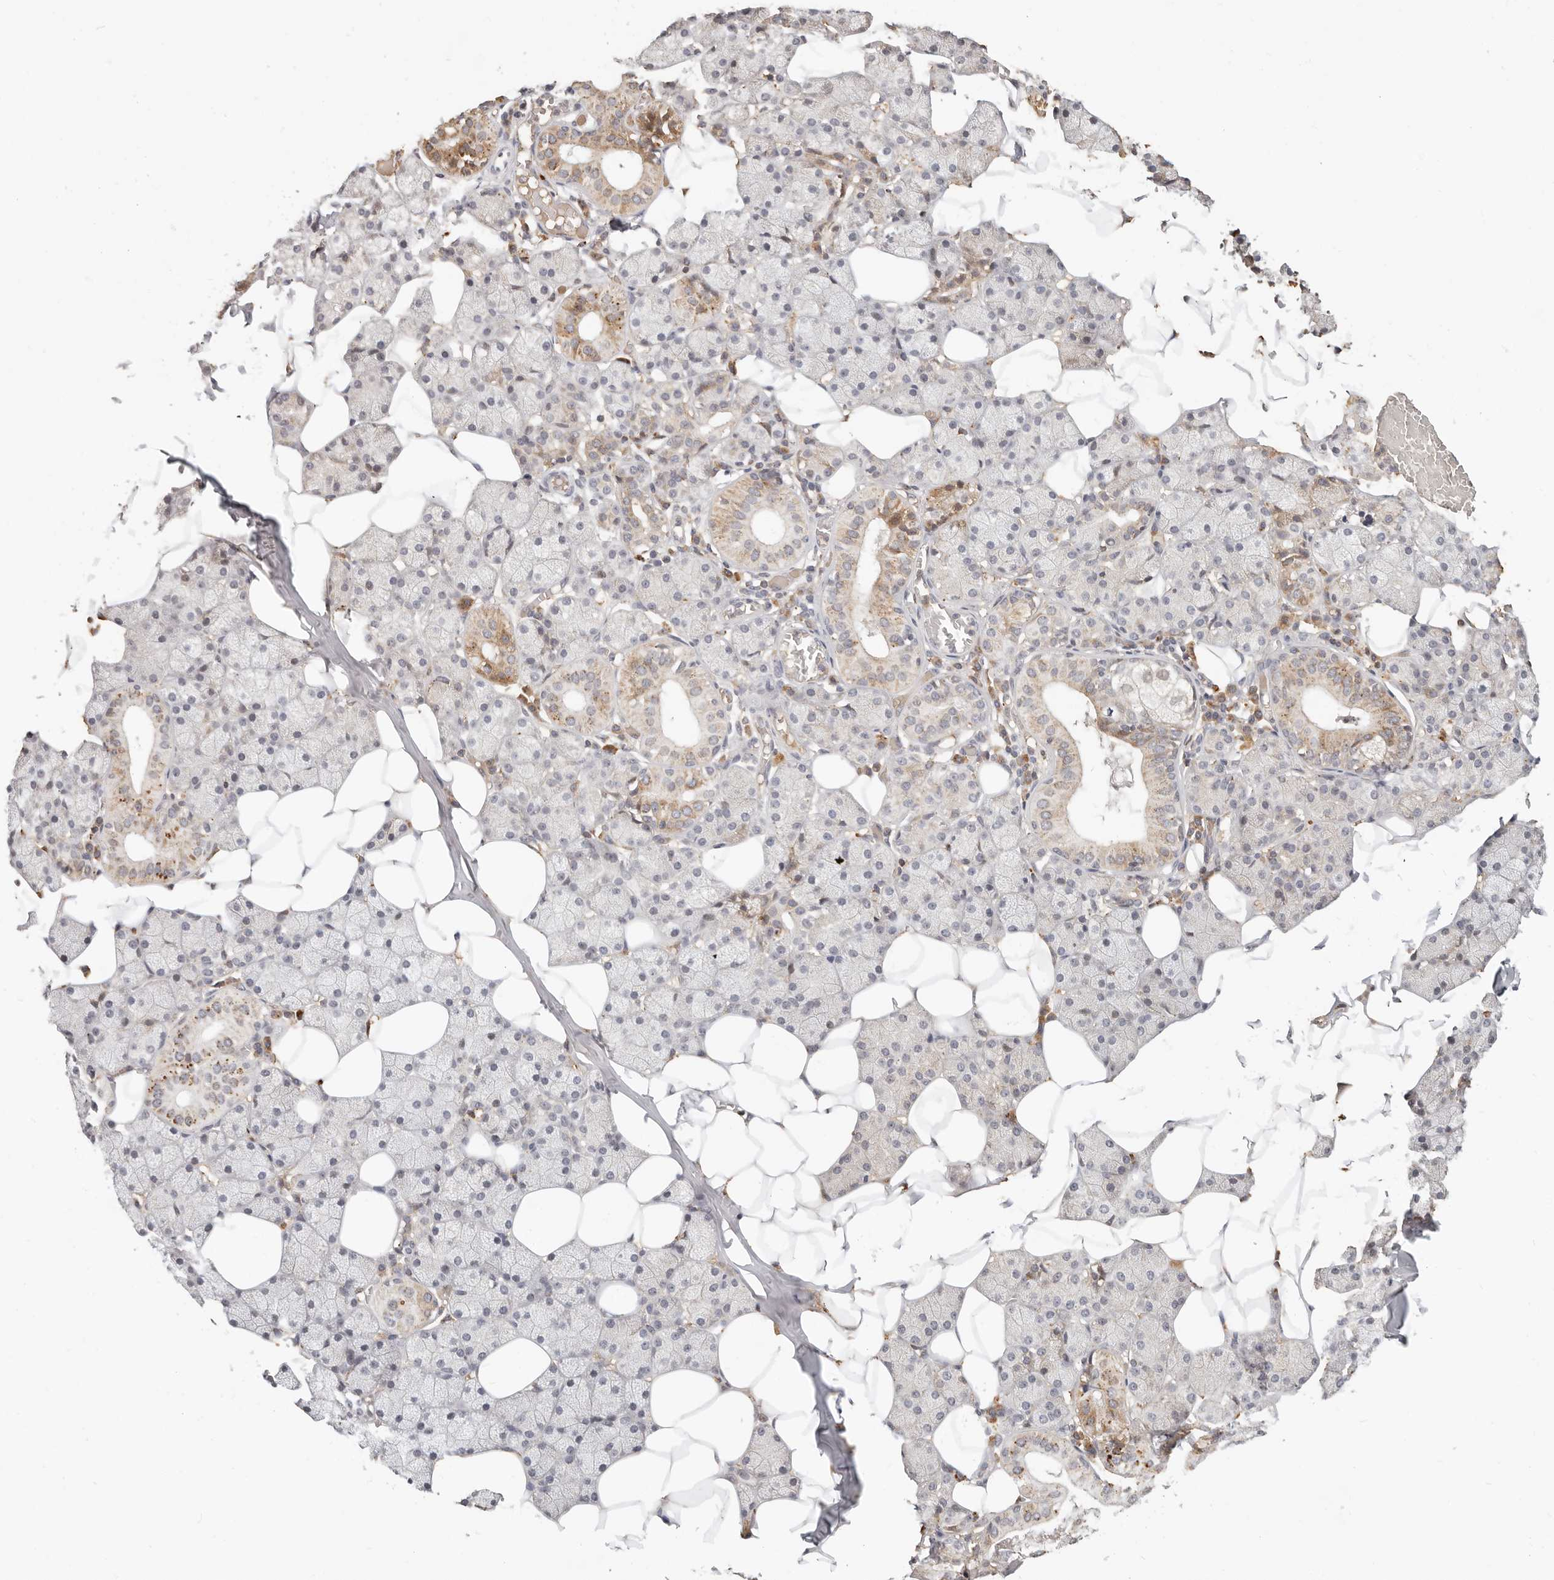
{"staining": {"intensity": "moderate", "quantity": "<25%", "location": "cytoplasmic/membranous"}, "tissue": "salivary gland", "cell_type": "Glandular cells", "image_type": "normal", "snomed": [{"axis": "morphology", "description": "Normal tissue, NOS"}, {"axis": "topography", "description": "Salivary gland"}], "caption": "Salivary gland stained with IHC reveals moderate cytoplasmic/membranous positivity in approximately <25% of glandular cells.", "gene": "ZRANB1", "patient": {"sex": "female", "age": 33}}